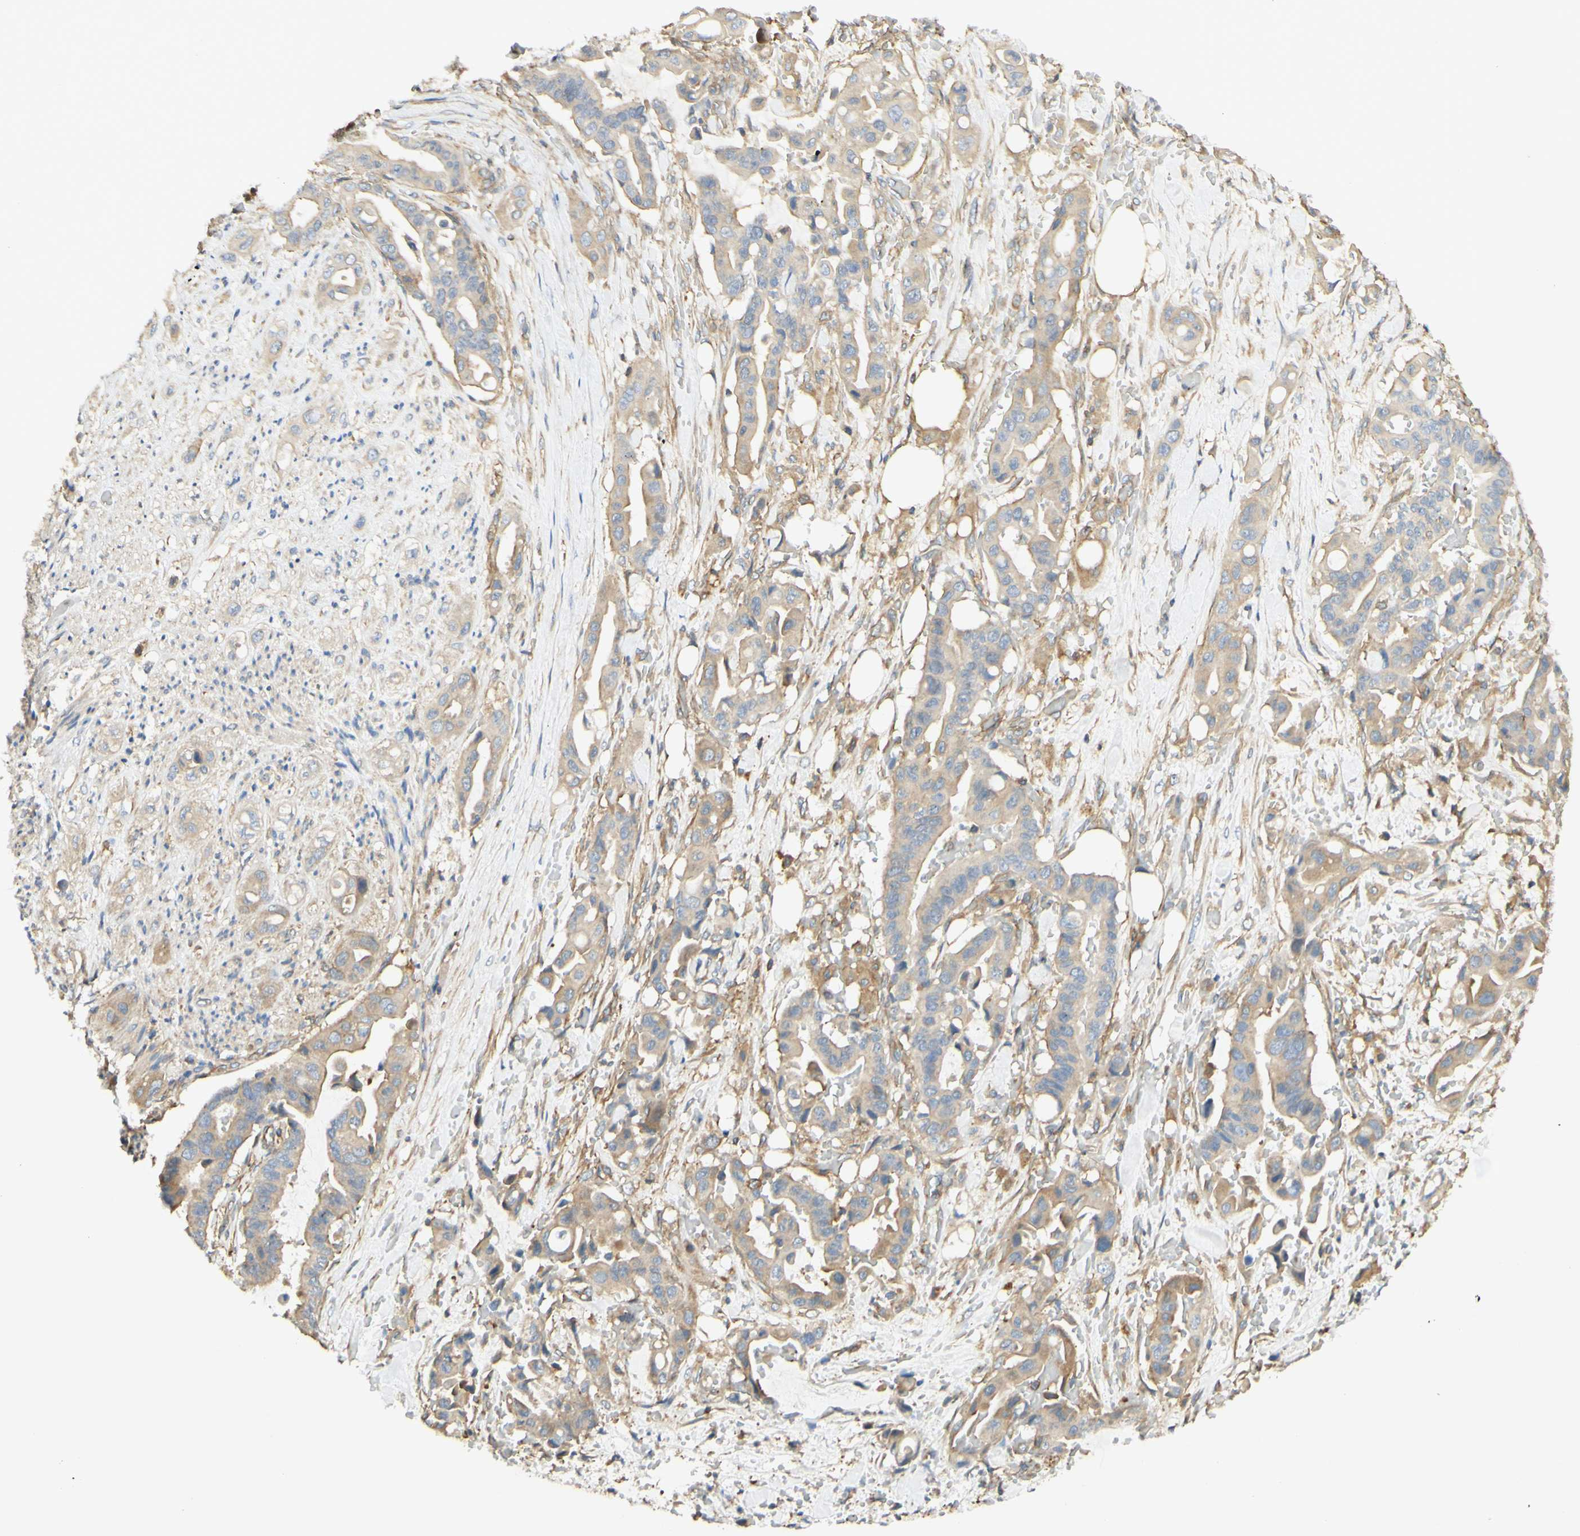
{"staining": {"intensity": "weak", "quantity": ">75%", "location": "cytoplasmic/membranous"}, "tissue": "liver cancer", "cell_type": "Tumor cells", "image_type": "cancer", "snomed": [{"axis": "morphology", "description": "Cholangiocarcinoma"}, {"axis": "topography", "description": "Liver"}], "caption": "A brown stain labels weak cytoplasmic/membranous staining of a protein in human liver cholangiocarcinoma tumor cells.", "gene": "IKBKG", "patient": {"sex": "female", "age": 61}}